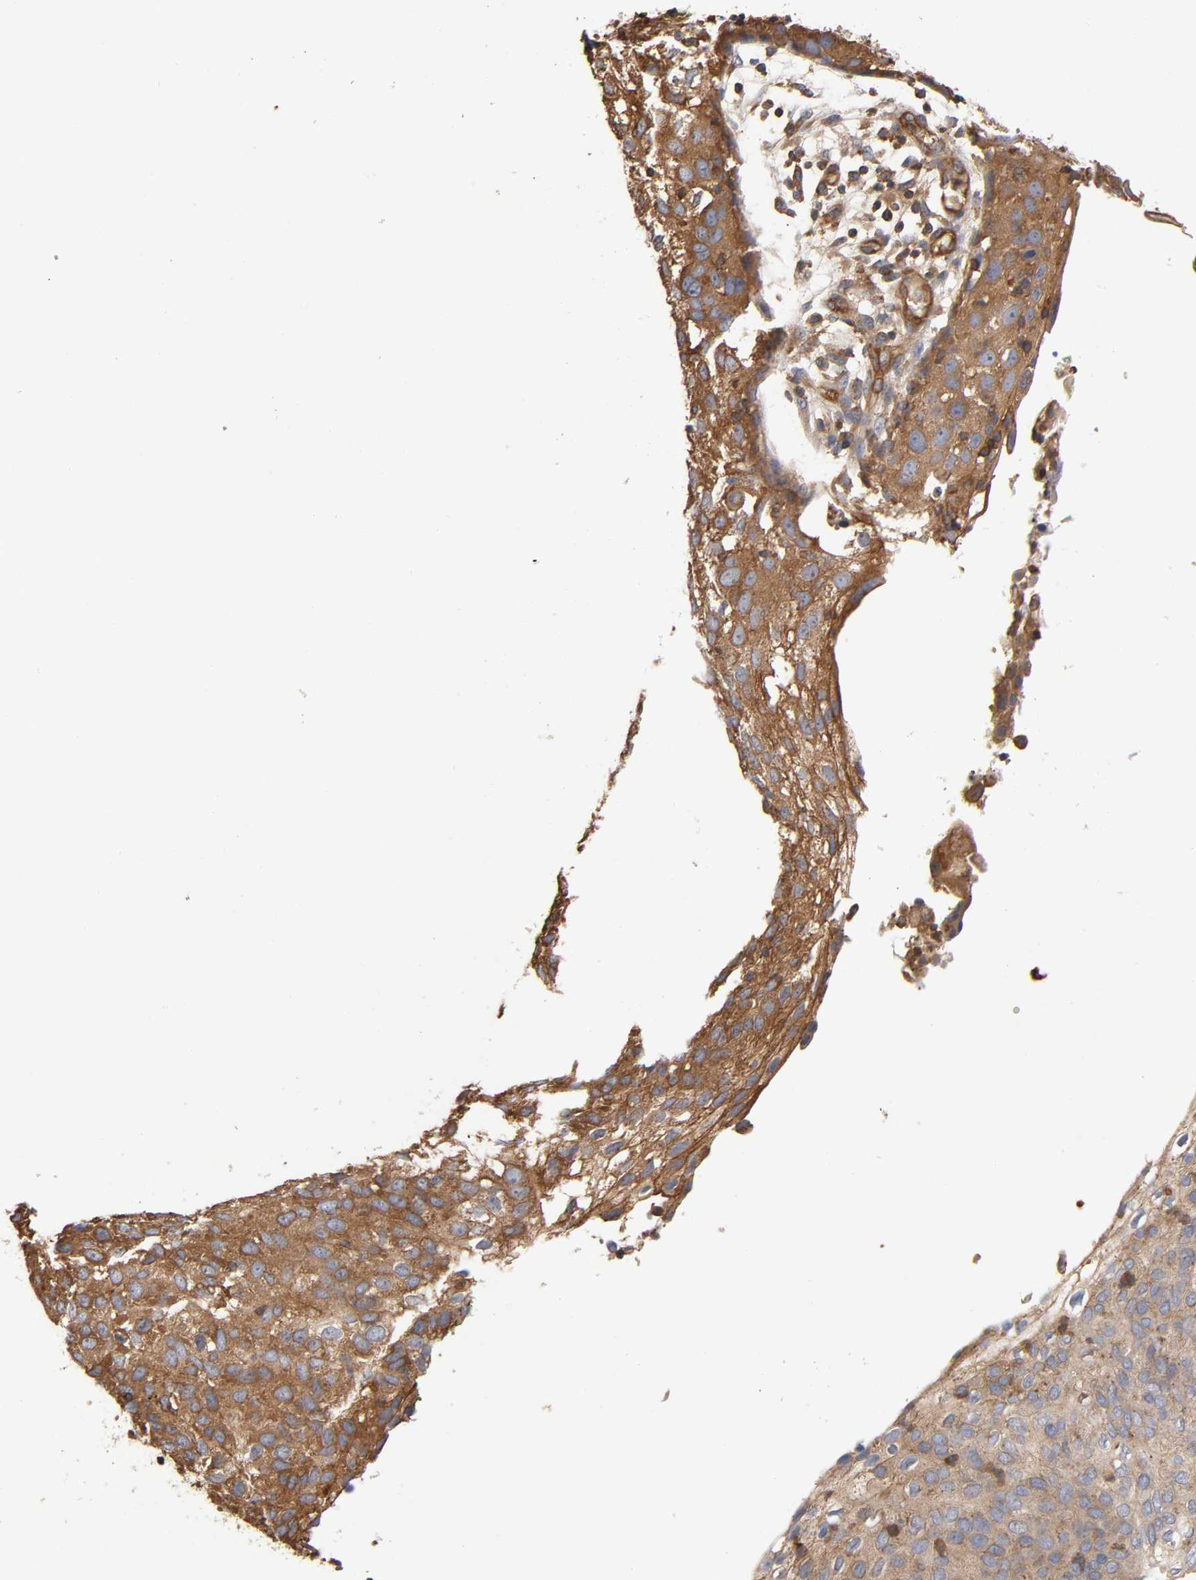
{"staining": {"intensity": "moderate", "quantity": "25%-75%", "location": "cytoplasmic/membranous"}, "tissue": "skin cancer", "cell_type": "Tumor cells", "image_type": "cancer", "snomed": [{"axis": "morphology", "description": "Squamous cell carcinoma, NOS"}, {"axis": "topography", "description": "Skin"}], "caption": "Protein expression analysis of squamous cell carcinoma (skin) reveals moderate cytoplasmic/membranous positivity in approximately 25%-75% of tumor cells.", "gene": "LAMTOR2", "patient": {"sex": "male", "age": 87}}